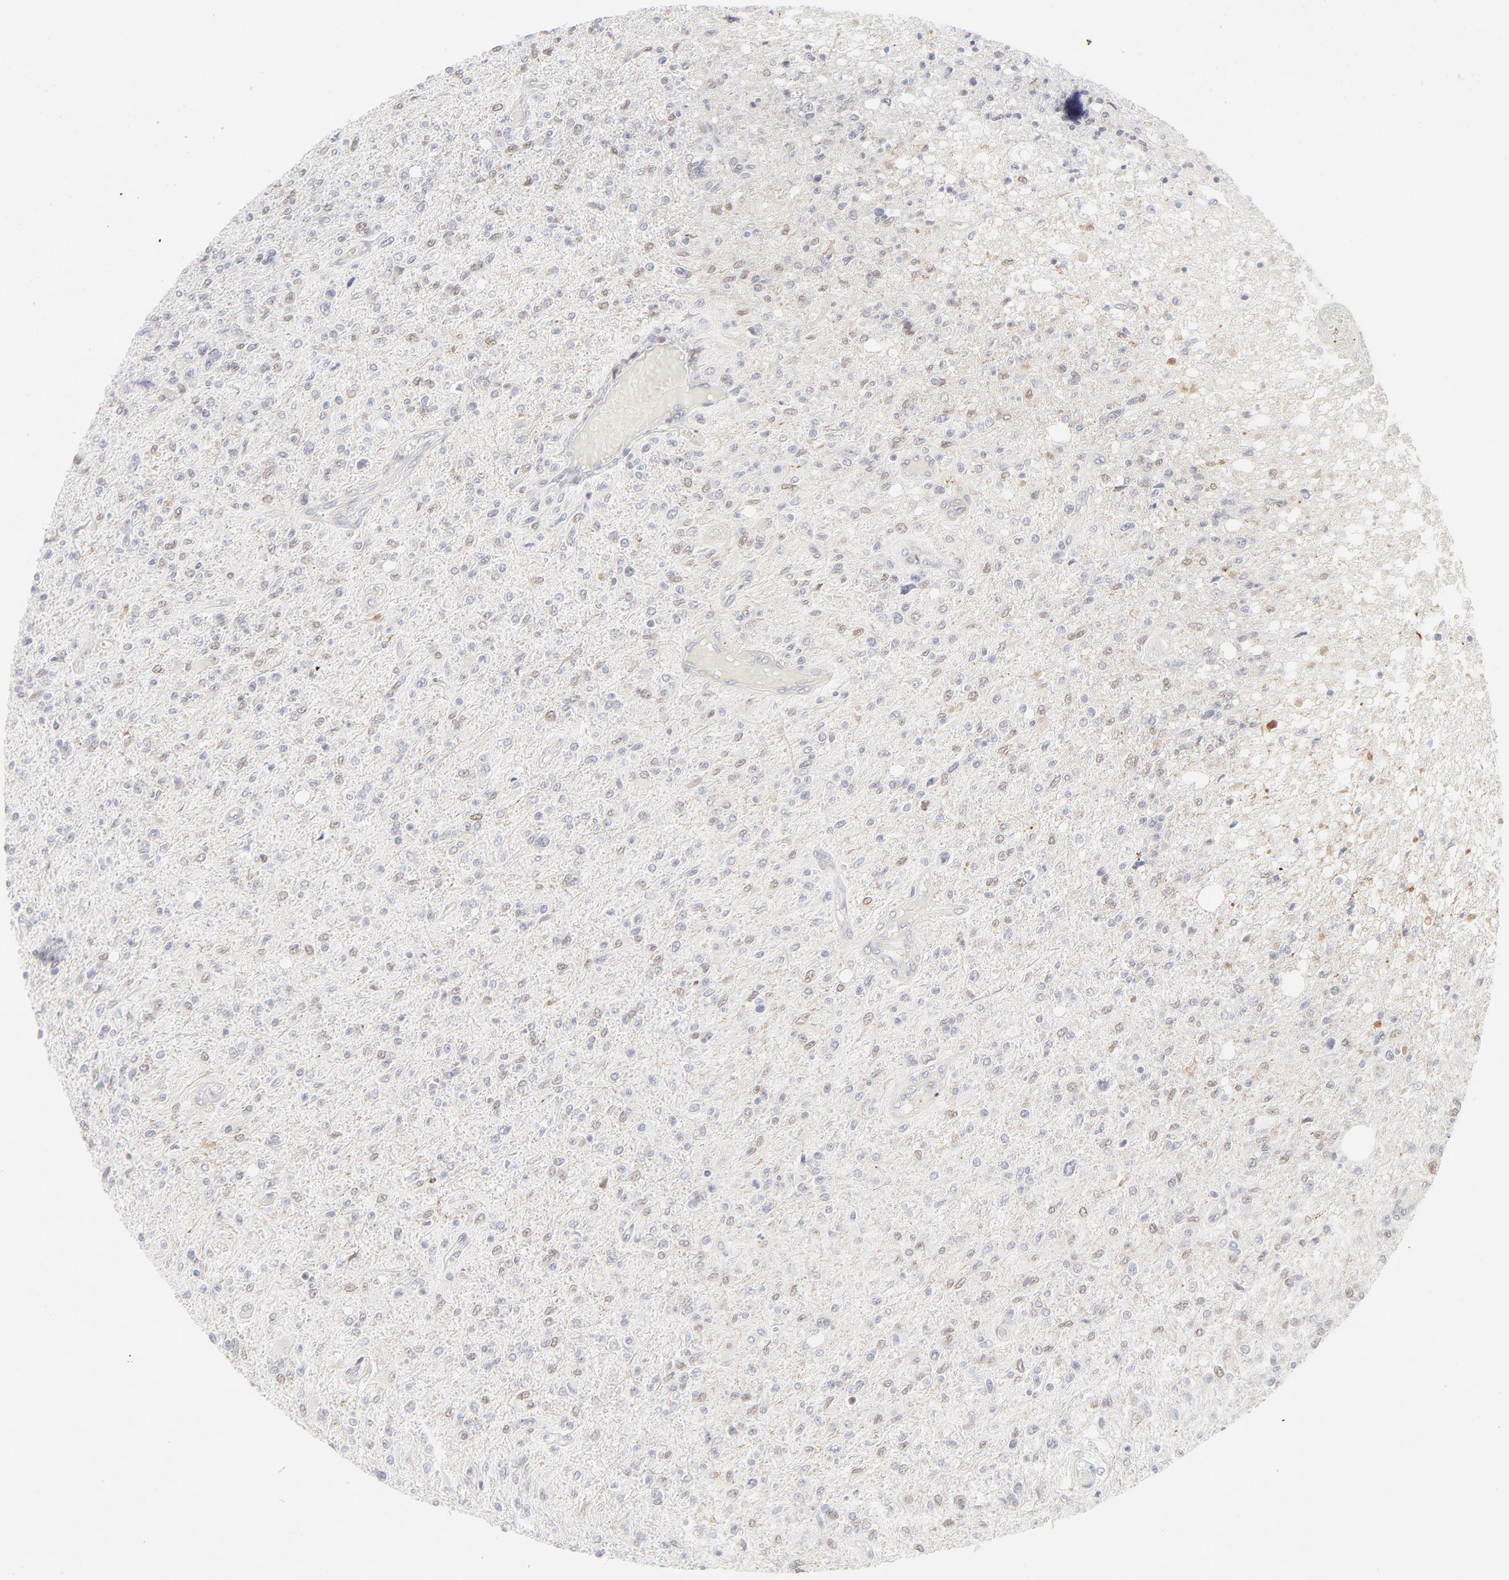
{"staining": {"intensity": "weak", "quantity": "25%-75%", "location": "nuclear"}, "tissue": "glioma", "cell_type": "Tumor cells", "image_type": "cancer", "snomed": [{"axis": "morphology", "description": "Glioma, malignant, High grade"}, {"axis": "topography", "description": "Cerebral cortex"}], "caption": "There is low levels of weak nuclear expression in tumor cells of high-grade glioma (malignant), as demonstrated by immunohistochemical staining (brown color).", "gene": "PRKCB", "patient": {"sex": "male", "age": 76}}